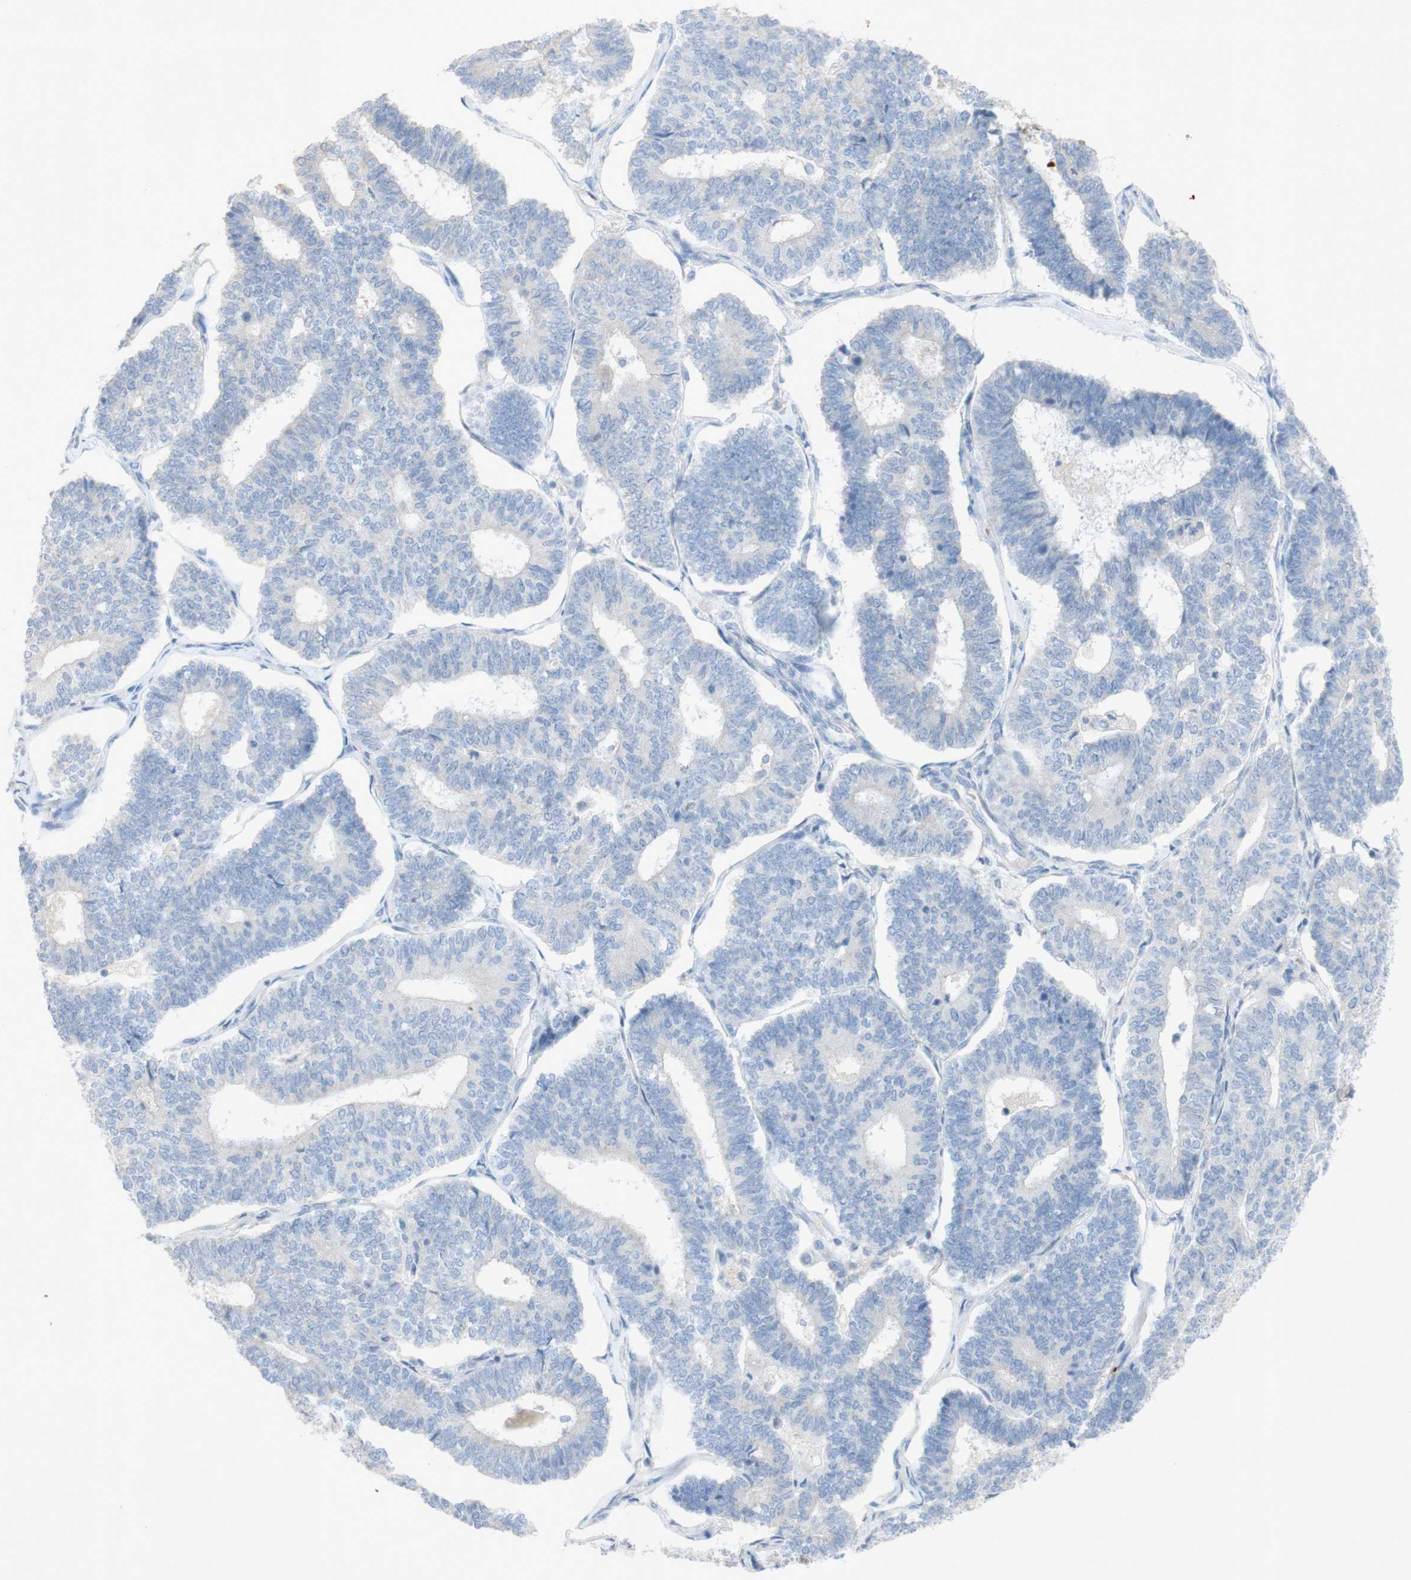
{"staining": {"intensity": "negative", "quantity": "none", "location": "none"}, "tissue": "endometrial cancer", "cell_type": "Tumor cells", "image_type": "cancer", "snomed": [{"axis": "morphology", "description": "Adenocarcinoma, NOS"}, {"axis": "topography", "description": "Endometrium"}], "caption": "The immunohistochemistry (IHC) histopathology image has no significant staining in tumor cells of endometrial cancer tissue.", "gene": "EPO", "patient": {"sex": "female", "age": 70}}